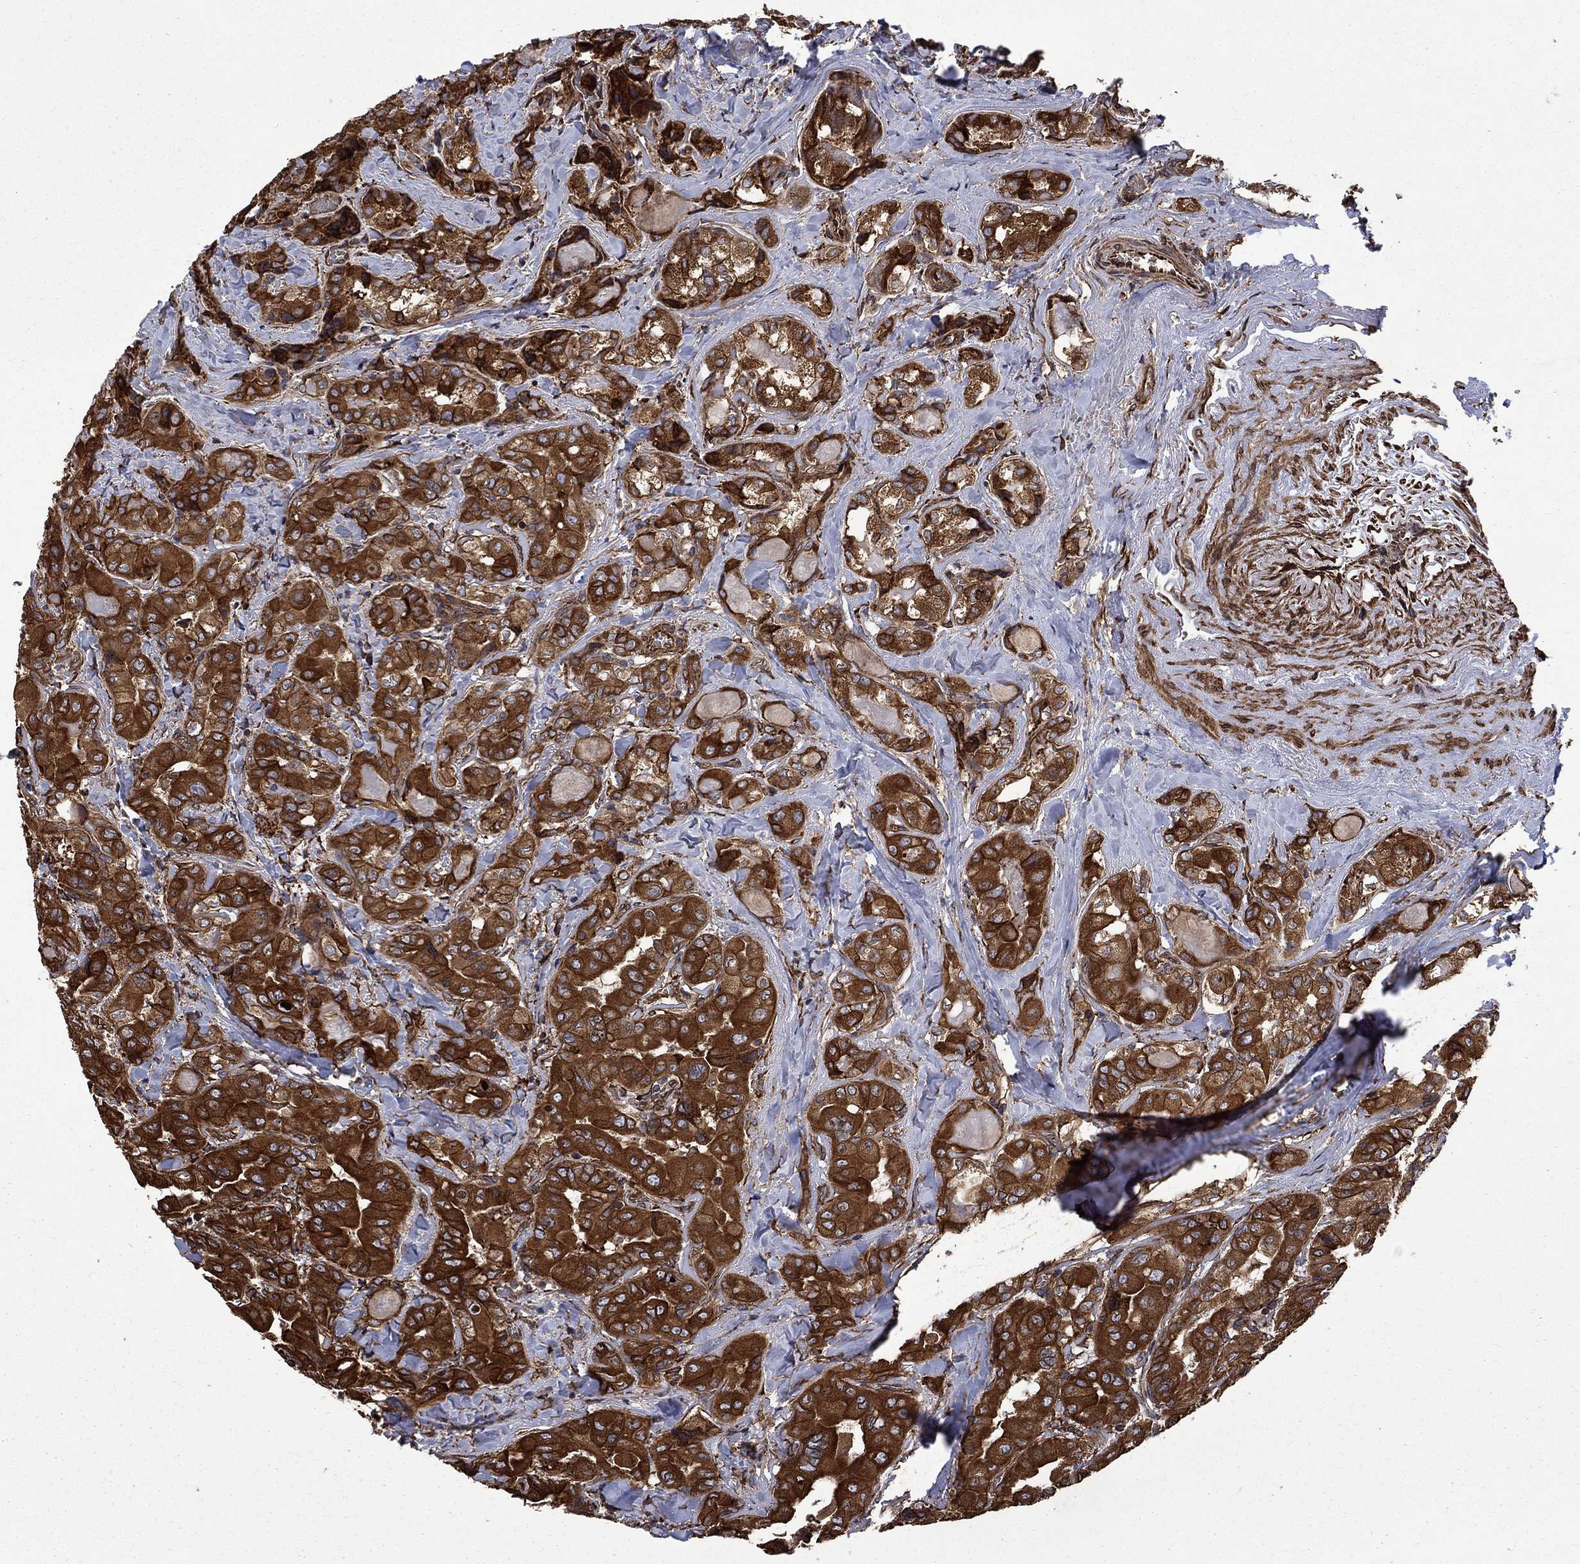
{"staining": {"intensity": "strong", "quantity": ">75%", "location": "cytoplasmic/membranous"}, "tissue": "thyroid cancer", "cell_type": "Tumor cells", "image_type": "cancer", "snomed": [{"axis": "morphology", "description": "Normal tissue, NOS"}, {"axis": "morphology", "description": "Papillary adenocarcinoma, NOS"}, {"axis": "topography", "description": "Thyroid gland"}], "caption": "This photomicrograph exhibits immunohistochemistry staining of papillary adenocarcinoma (thyroid), with high strong cytoplasmic/membranous expression in approximately >75% of tumor cells.", "gene": "CUTC", "patient": {"sex": "female", "age": 66}}